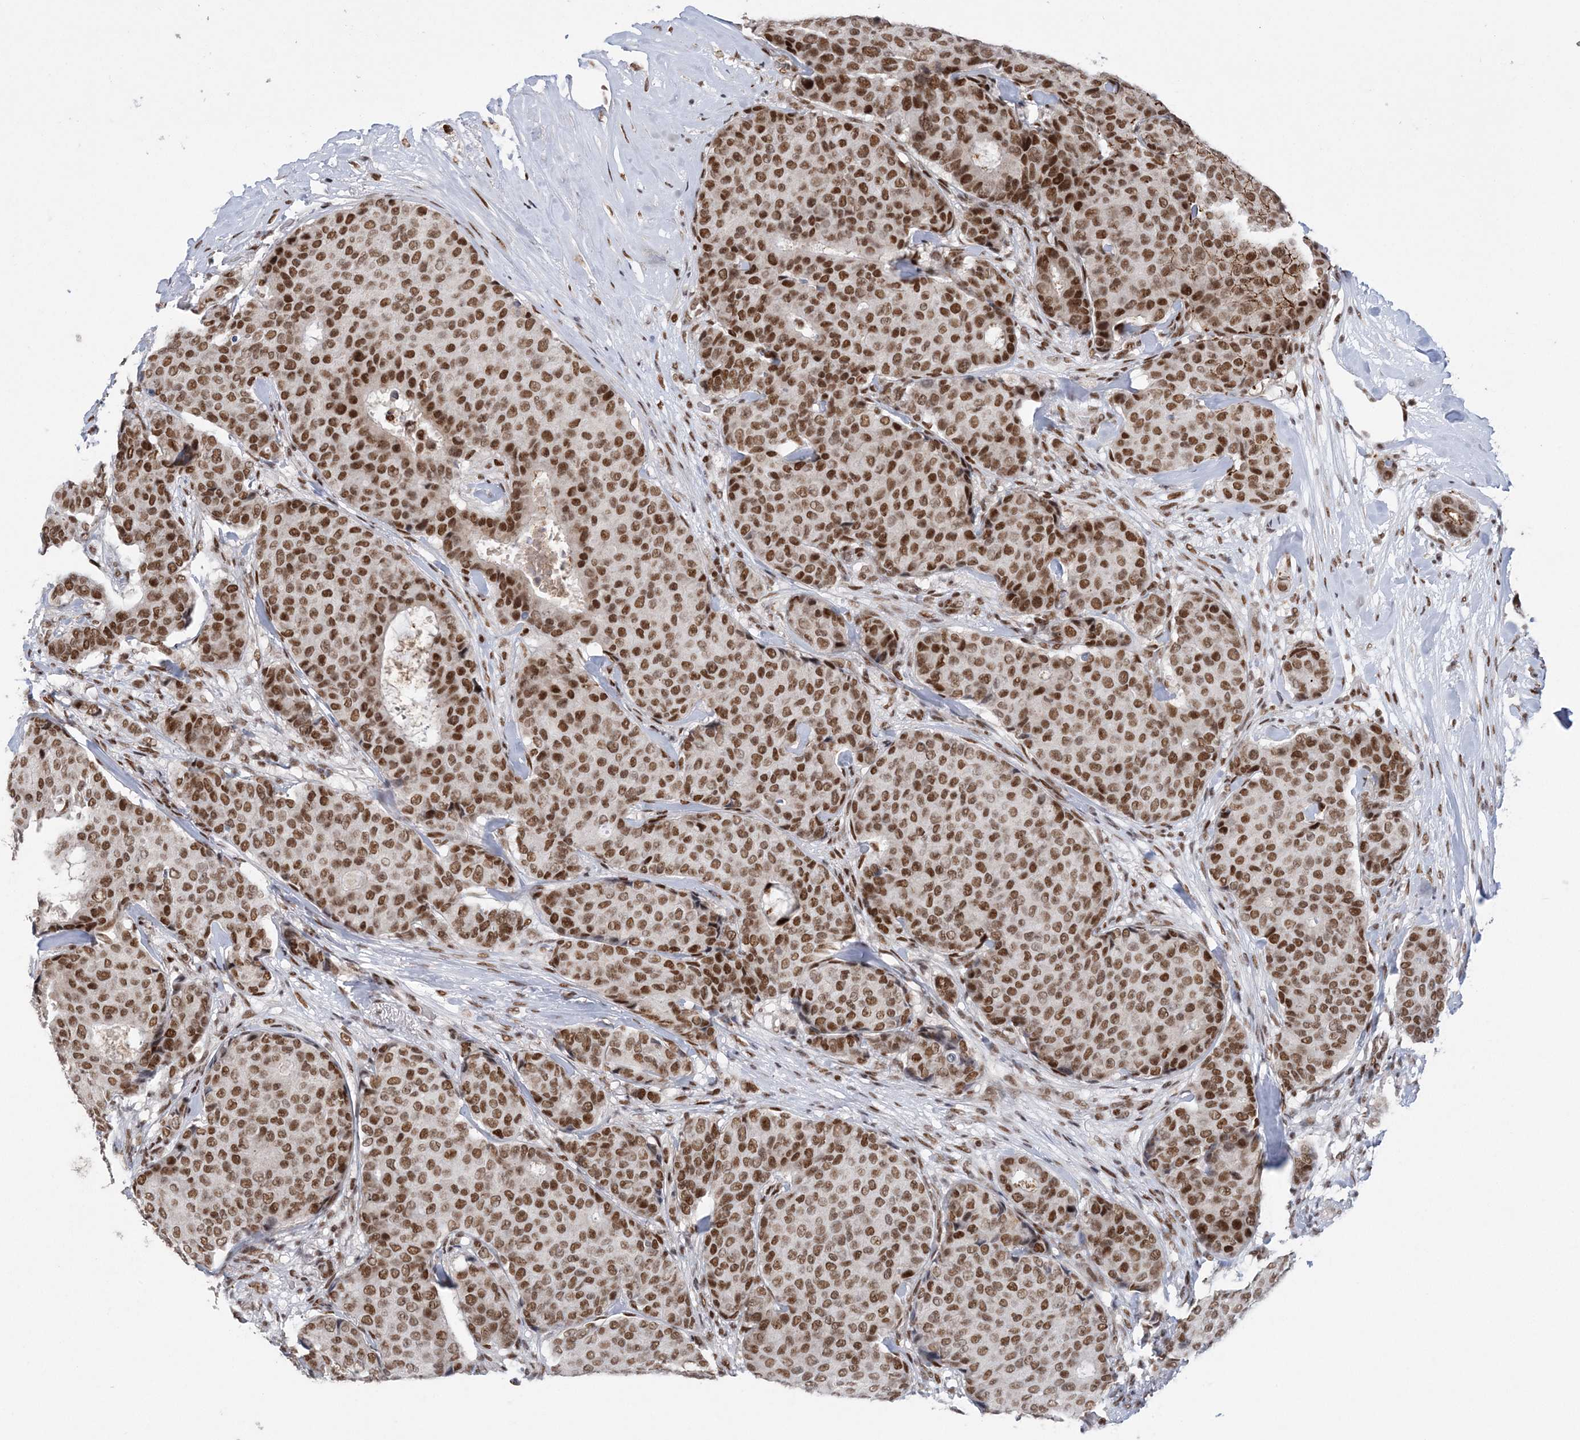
{"staining": {"intensity": "strong", "quantity": ">75%", "location": "nuclear"}, "tissue": "breast cancer", "cell_type": "Tumor cells", "image_type": "cancer", "snomed": [{"axis": "morphology", "description": "Duct carcinoma"}, {"axis": "topography", "description": "Breast"}], "caption": "Protein staining of invasive ductal carcinoma (breast) tissue demonstrates strong nuclear staining in about >75% of tumor cells.", "gene": "ZBTB7A", "patient": {"sex": "female", "age": 75}}